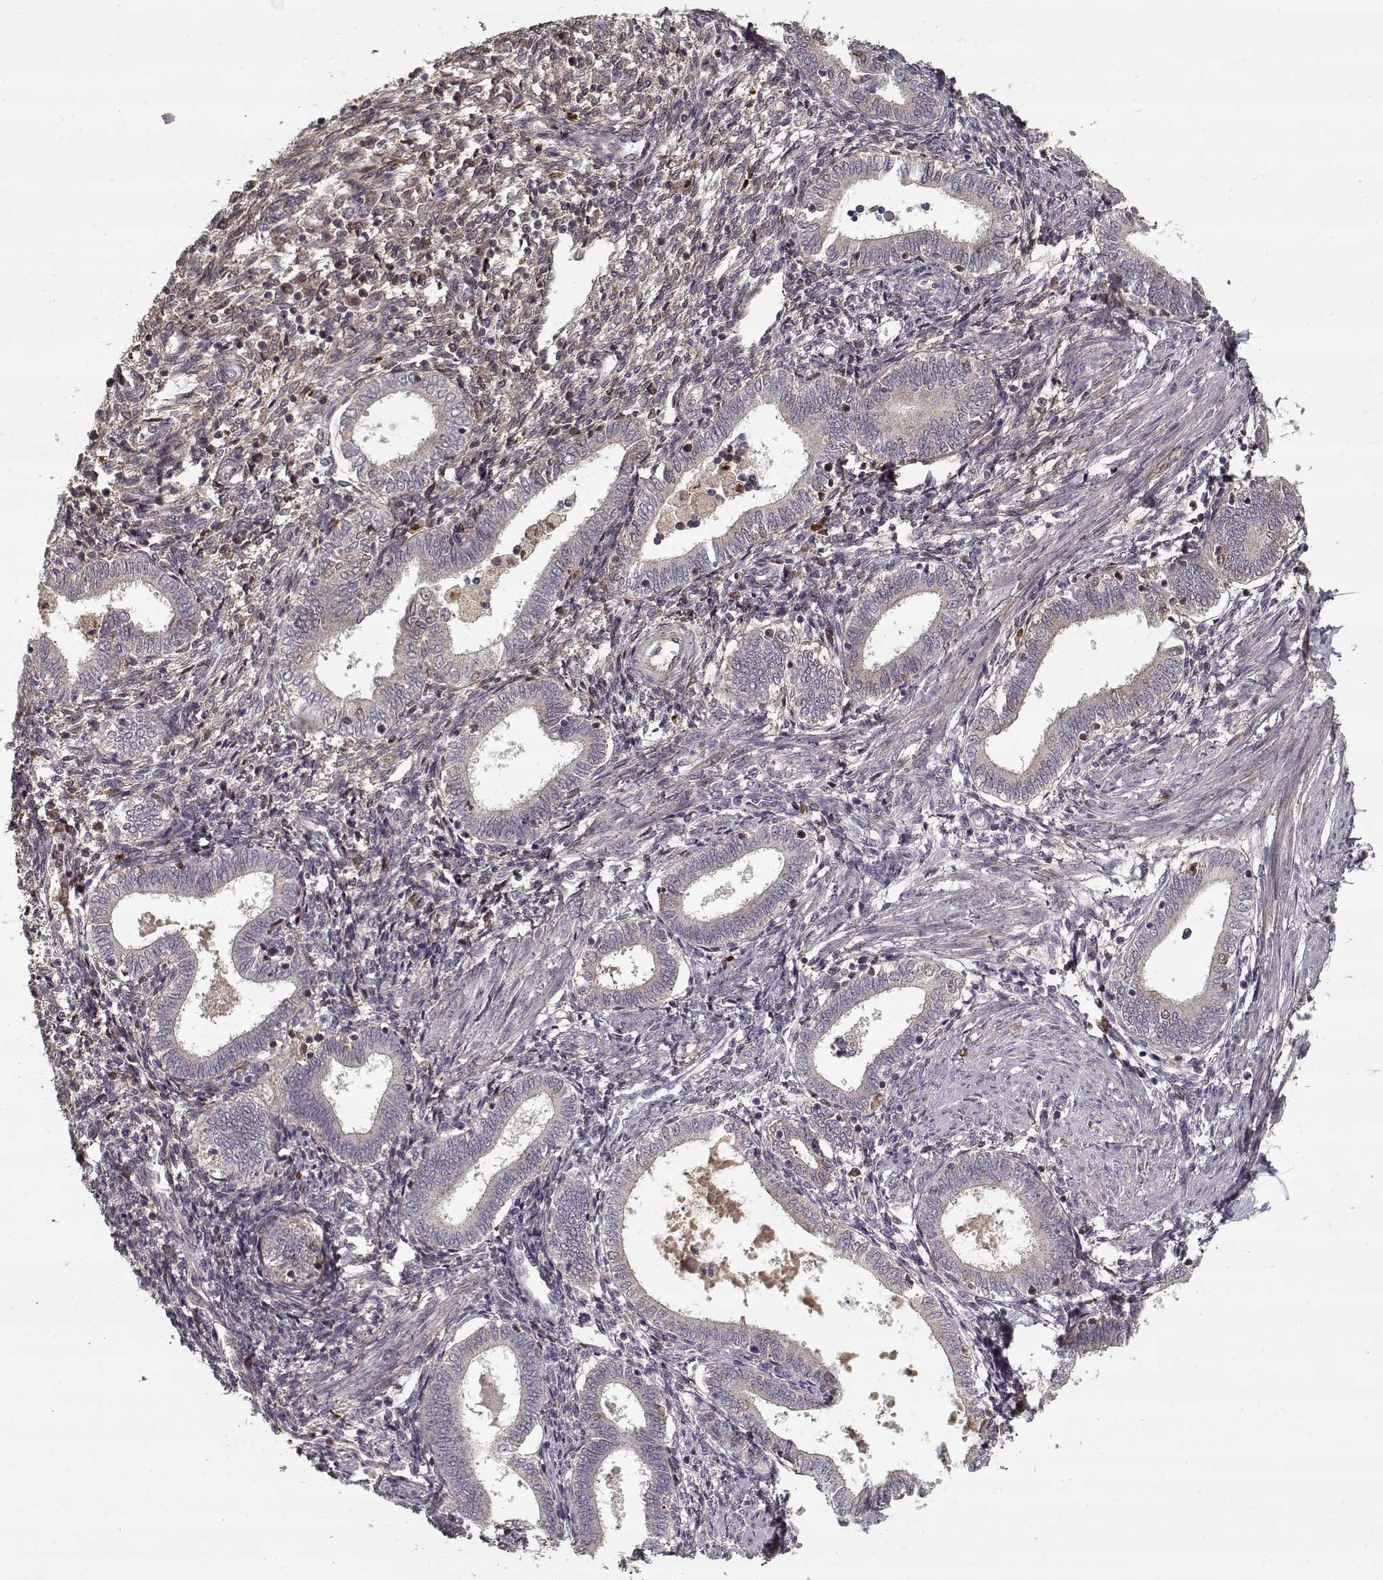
{"staining": {"intensity": "weak", "quantity": "<25%", "location": "cytoplasmic/membranous"}, "tissue": "endometrium", "cell_type": "Cells in endometrial stroma", "image_type": "normal", "snomed": [{"axis": "morphology", "description": "Normal tissue, NOS"}, {"axis": "topography", "description": "Endometrium"}], "caption": "This is an IHC photomicrograph of unremarkable human endometrium. There is no positivity in cells in endometrial stroma.", "gene": "LAMA2", "patient": {"sex": "female", "age": 42}}